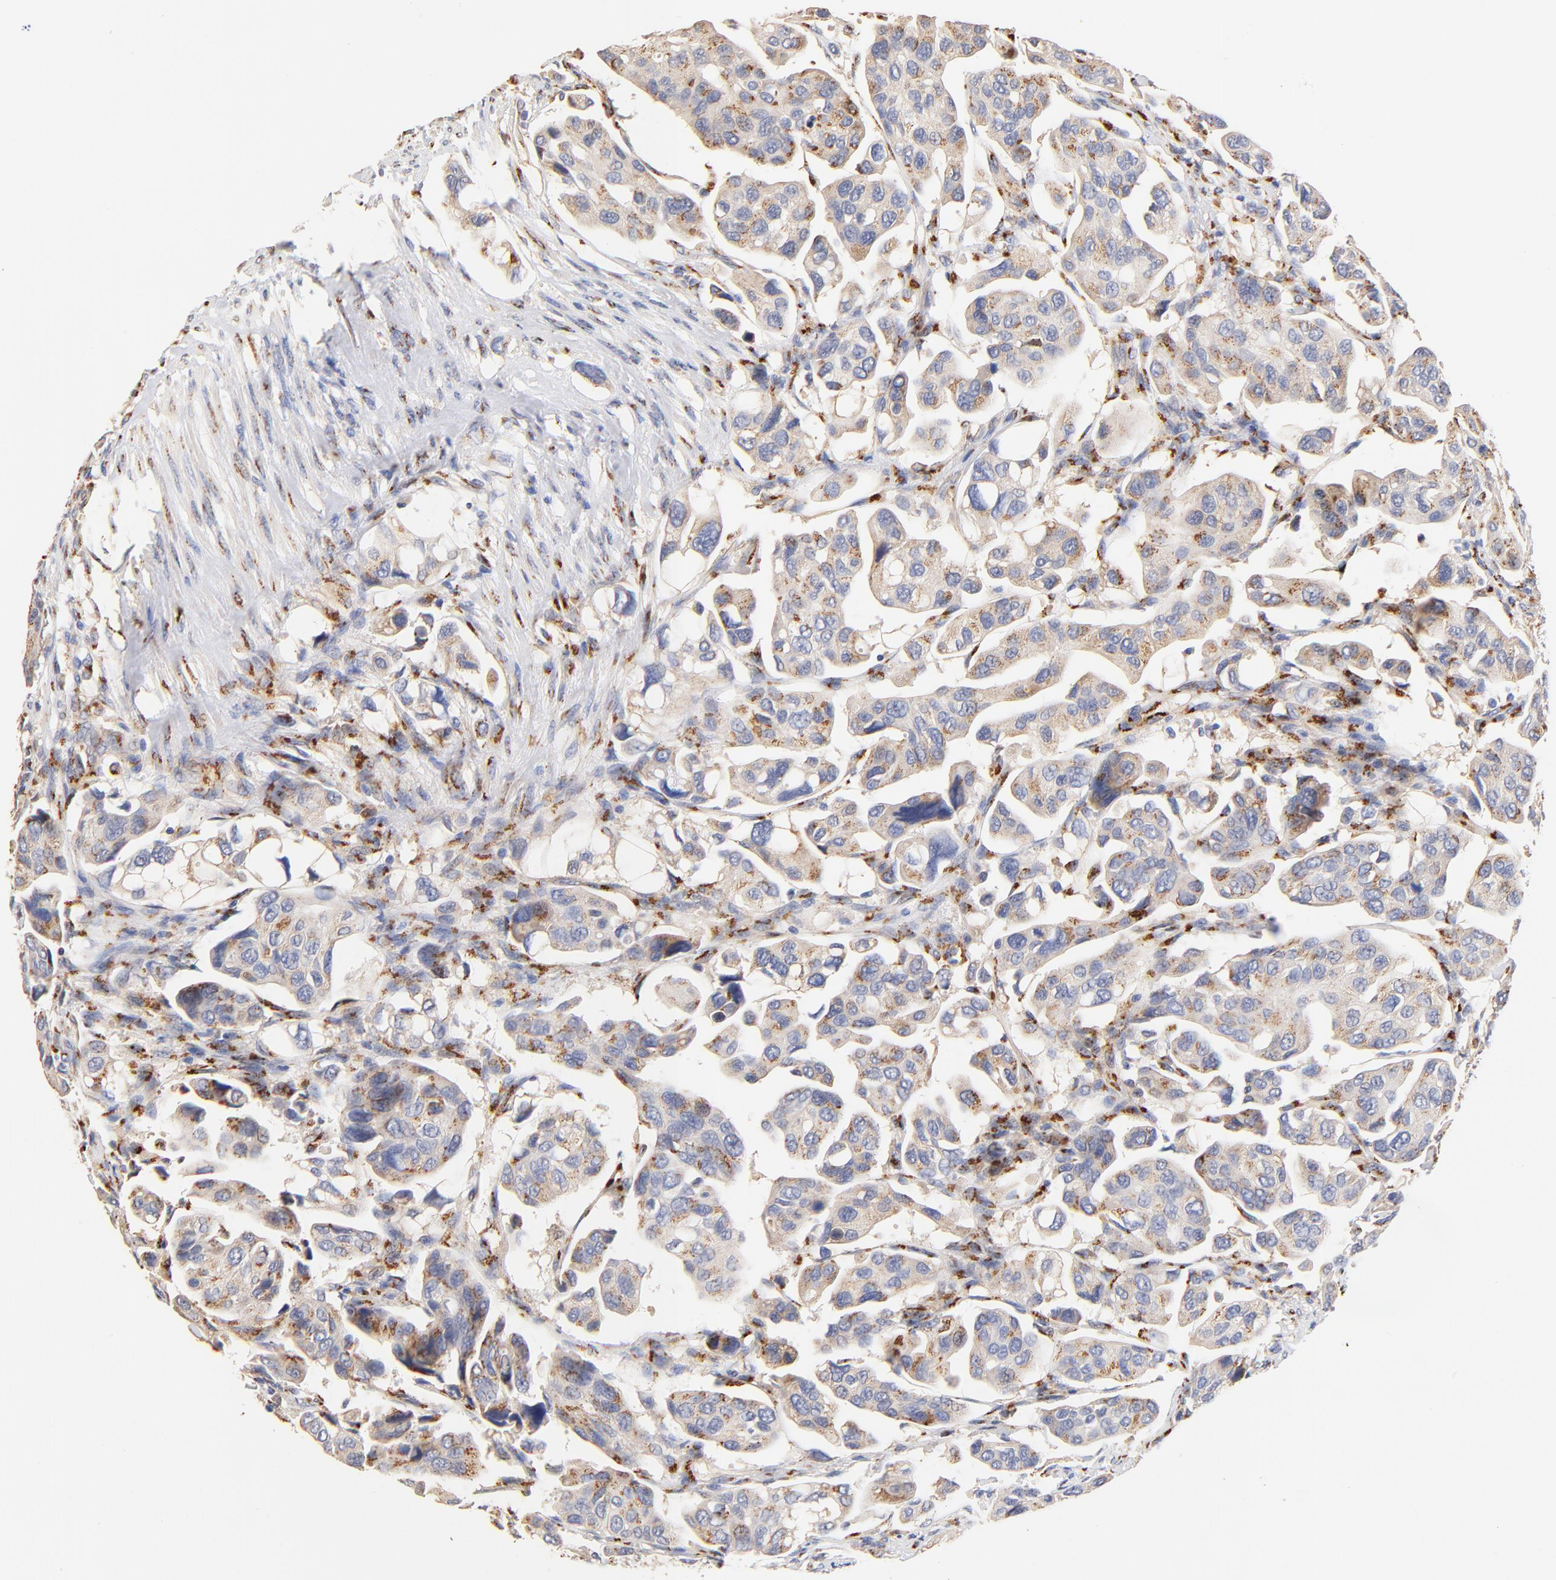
{"staining": {"intensity": "weak", "quantity": "25%-75%", "location": "cytoplasmic/membranous"}, "tissue": "urothelial cancer", "cell_type": "Tumor cells", "image_type": "cancer", "snomed": [{"axis": "morphology", "description": "Adenocarcinoma, NOS"}, {"axis": "topography", "description": "Urinary bladder"}], "caption": "The image reveals a brown stain indicating the presence of a protein in the cytoplasmic/membranous of tumor cells in adenocarcinoma.", "gene": "FMNL3", "patient": {"sex": "male", "age": 61}}